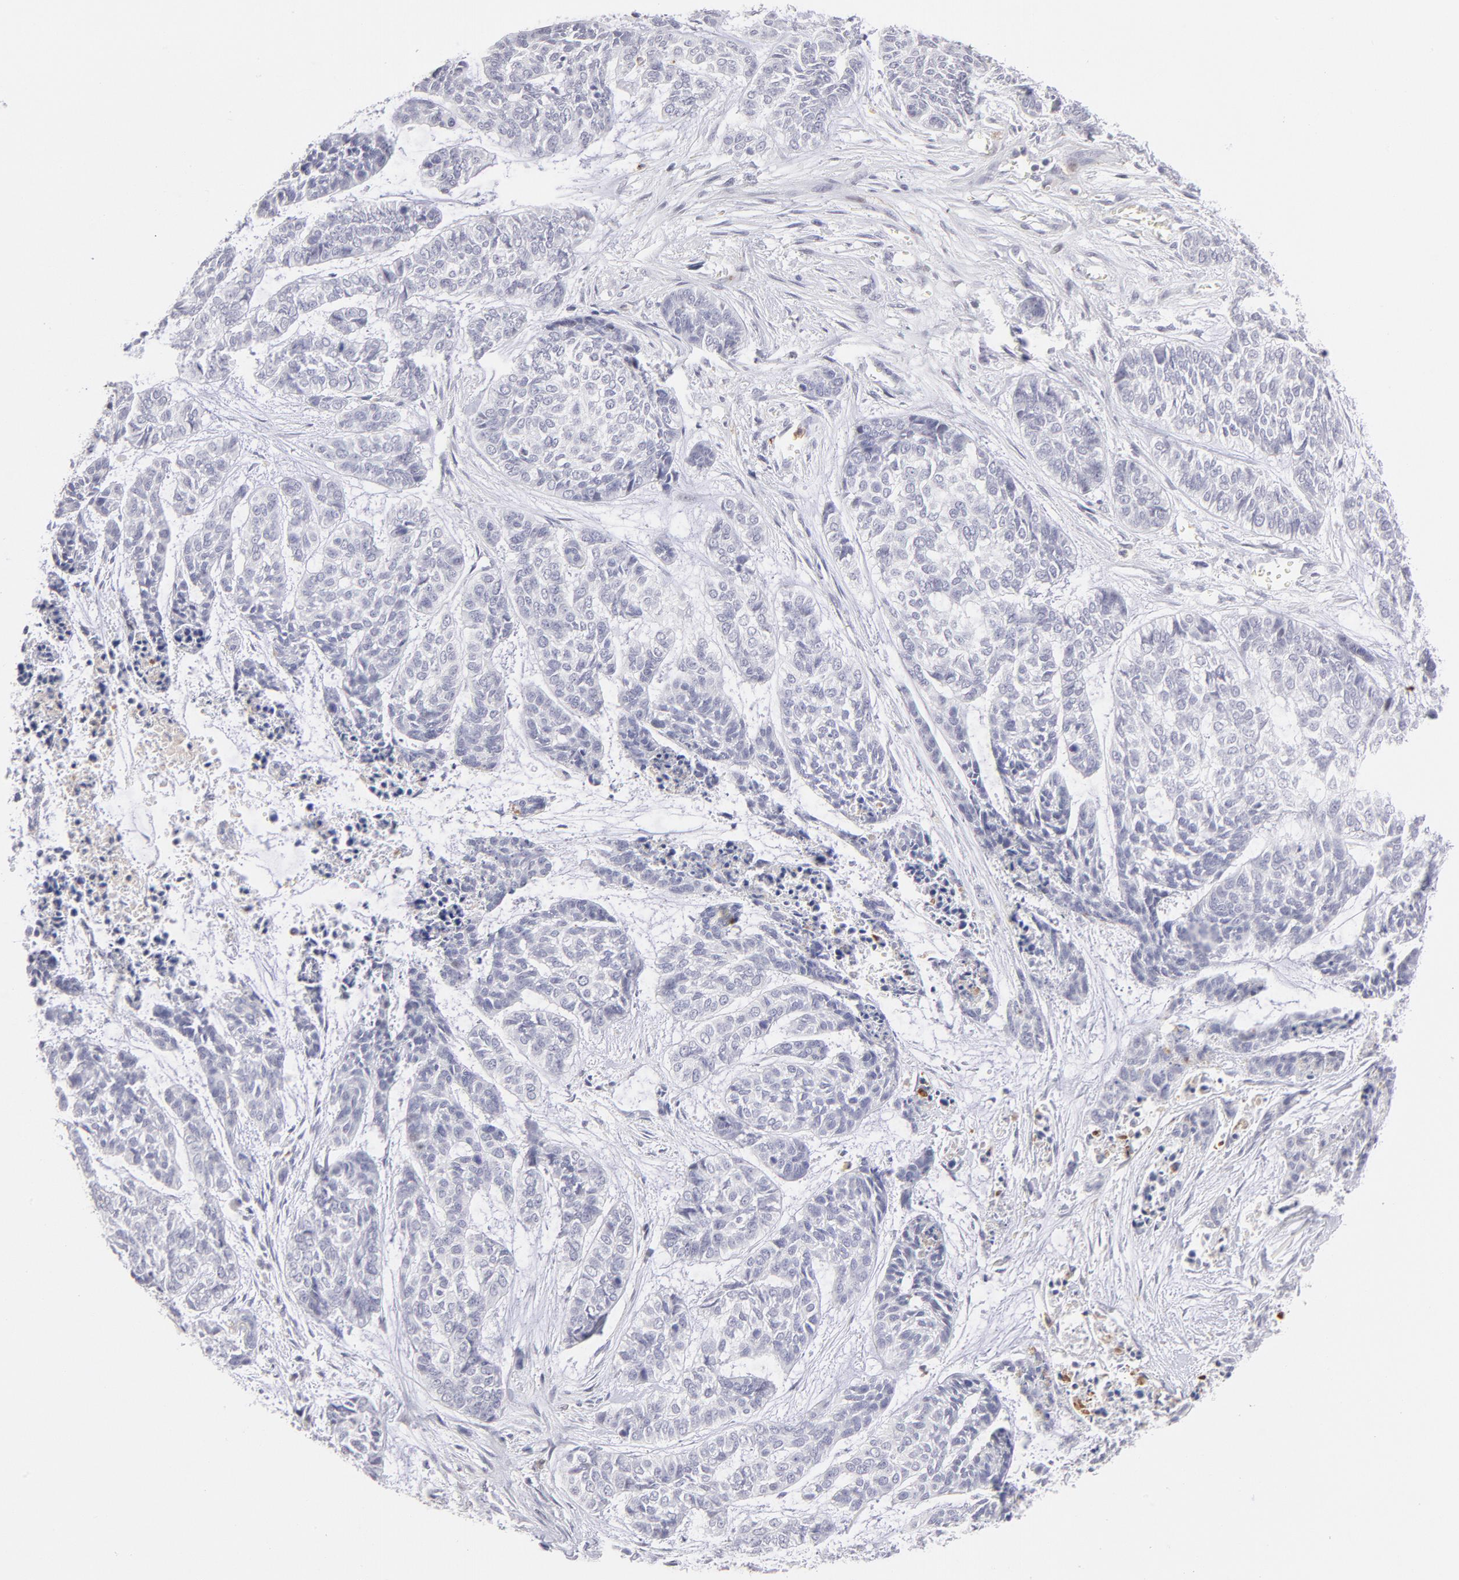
{"staining": {"intensity": "negative", "quantity": "none", "location": "none"}, "tissue": "skin cancer", "cell_type": "Tumor cells", "image_type": "cancer", "snomed": [{"axis": "morphology", "description": "Basal cell carcinoma"}, {"axis": "topography", "description": "Skin"}], "caption": "Tumor cells show no significant expression in skin basal cell carcinoma.", "gene": "LTB4R", "patient": {"sex": "female", "age": 64}}